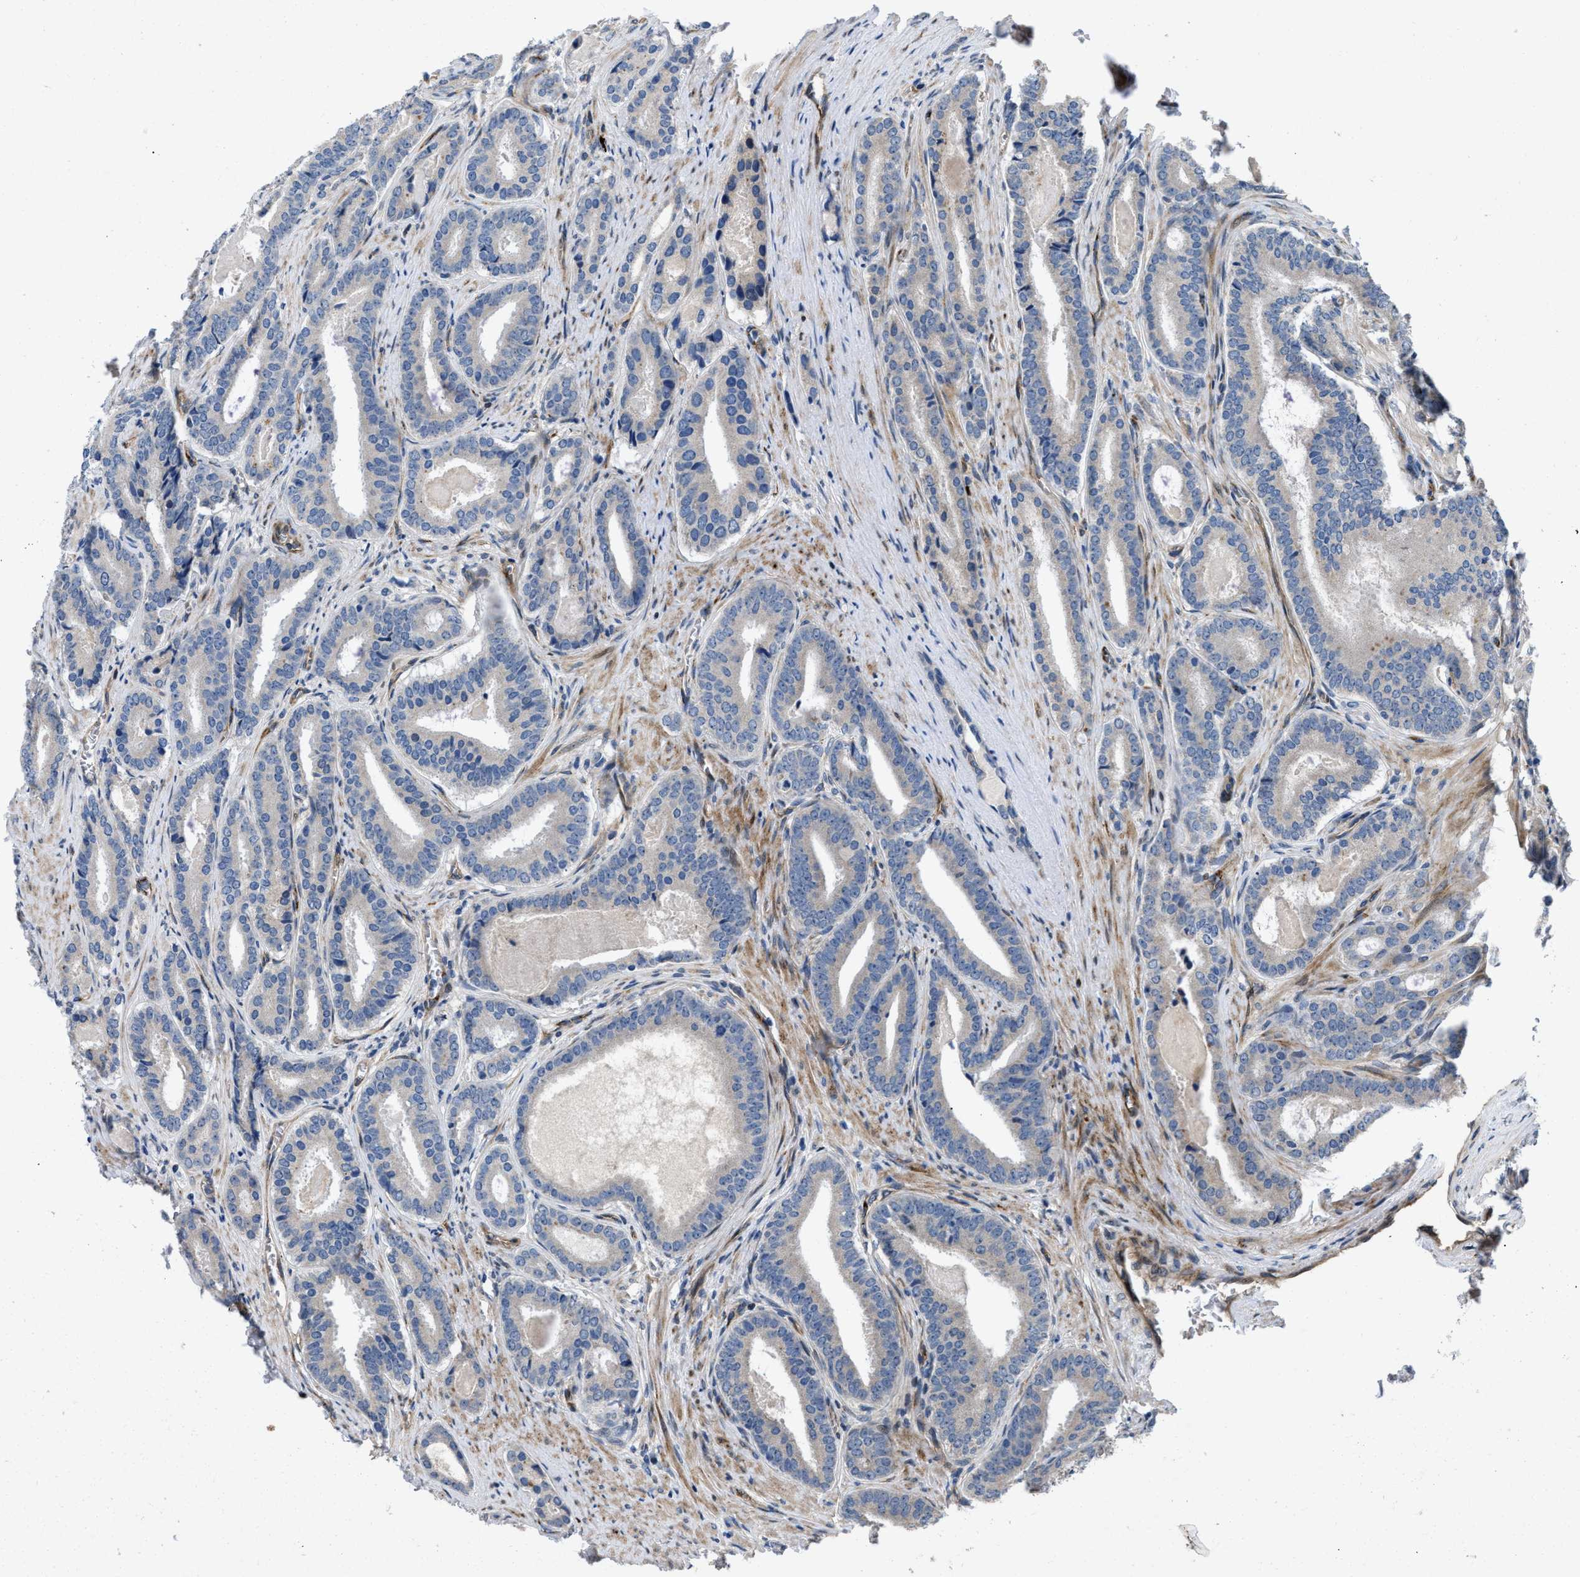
{"staining": {"intensity": "negative", "quantity": "none", "location": "none"}, "tissue": "prostate cancer", "cell_type": "Tumor cells", "image_type": "cancer", "snomed": [{"axis": "morphology", "description": "Adenocarcinoma, High grade"}, {"axis": "topography", "description": "Prostate"}], "caption": "High magnification brightfield microscopy of high-grade adenocarcinoma (prostate) stained with DAB (brown) and counterstained with hematoxylin (blue): tumor cells show no significant positivity.", "gene": "HSPA12B", "patient": {"sex": "male", "age": 60}}